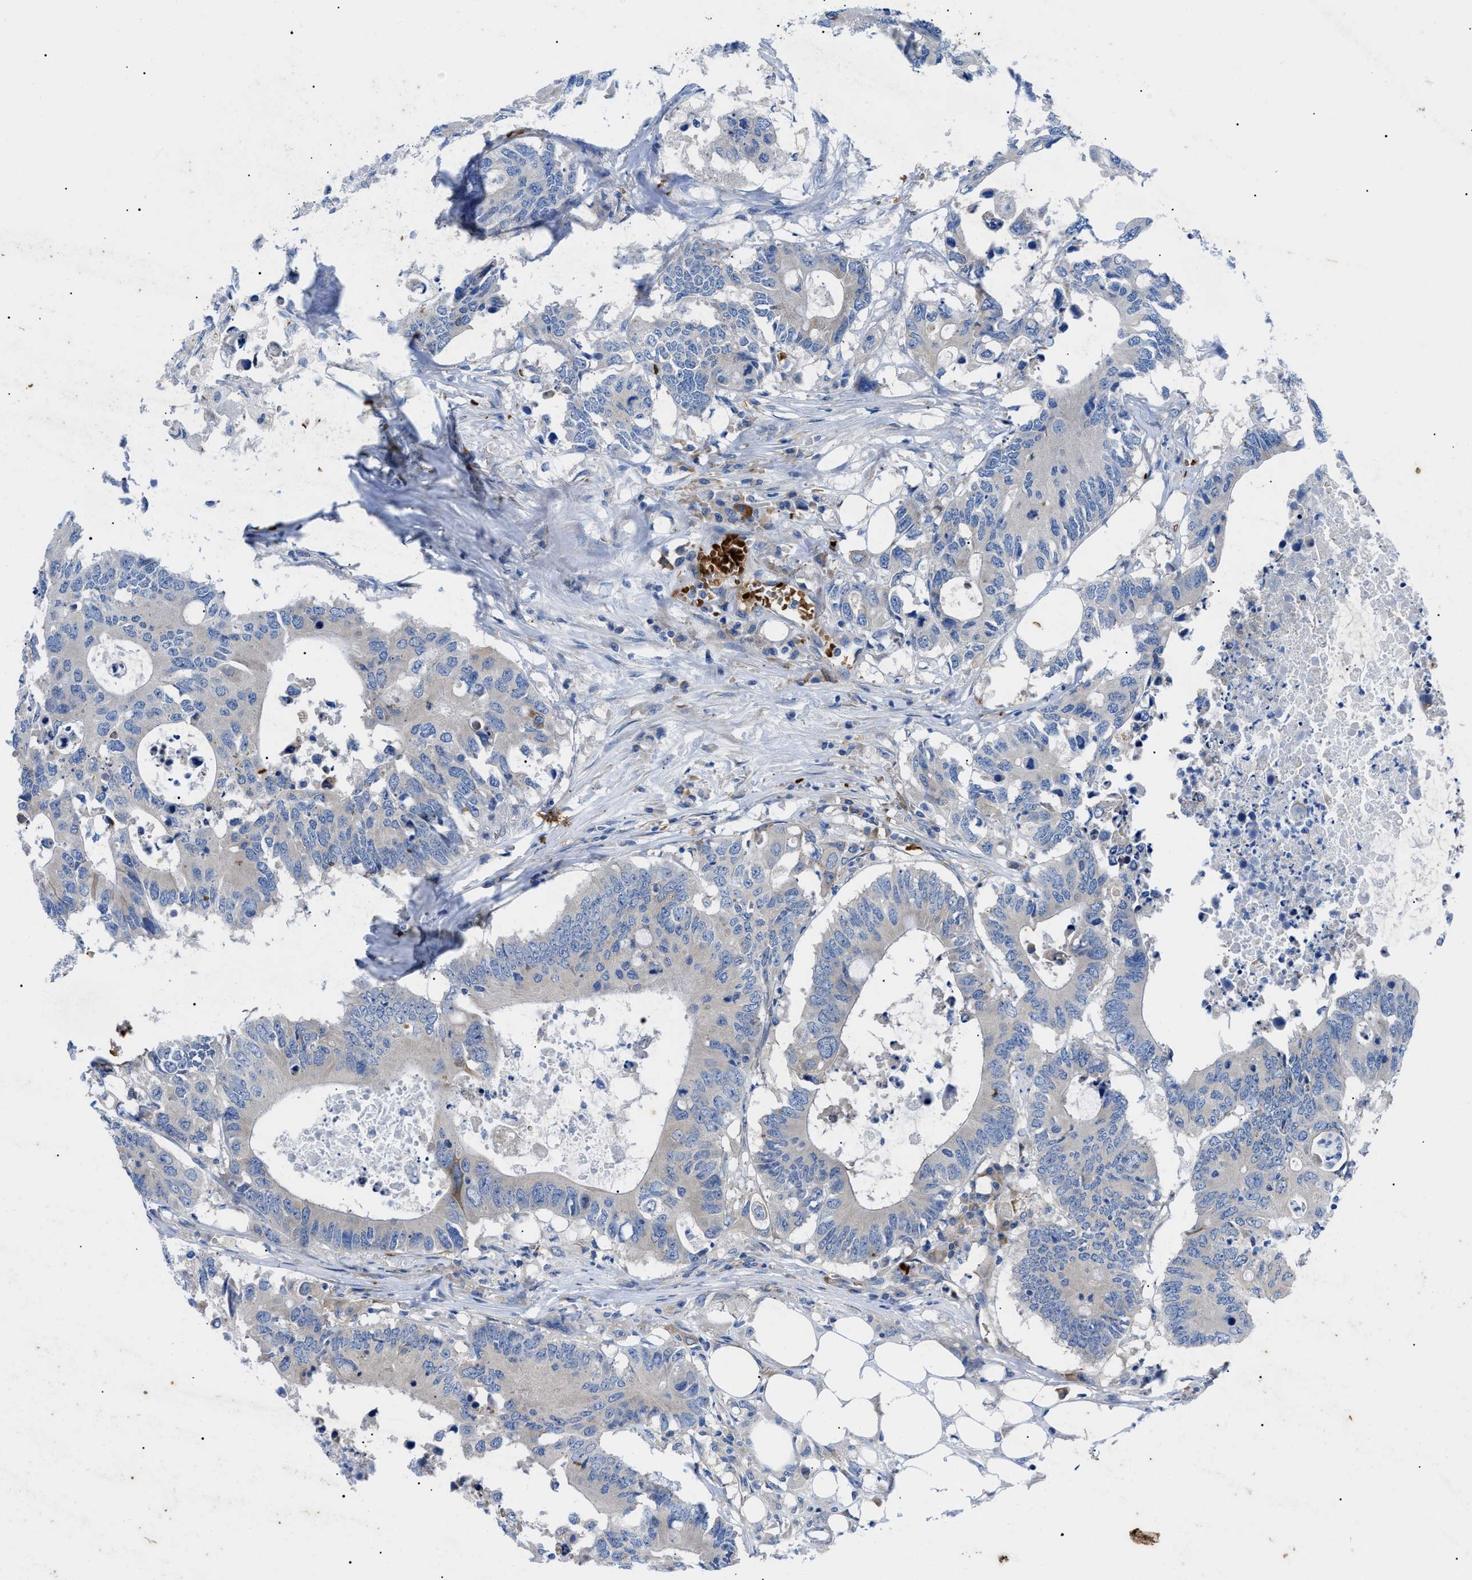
{"staining": {"intensity": "negative", "quantity": "none", "location": "none"}, "tissue": "colorectal cancer", "cell_type": "Tumor cells", "image_type": "cancer", "snomed": [{"axis": "morphology", "description": "Adenocarcinoma, NOS"}, {"axis": "topography", "description": "Colon"}], "caption": "The image shows no significant staining in tumor cells of colorectal adenocarcinoma.", "gene": "HSPB8", "patient": {"sex": "male", "age": 71}}